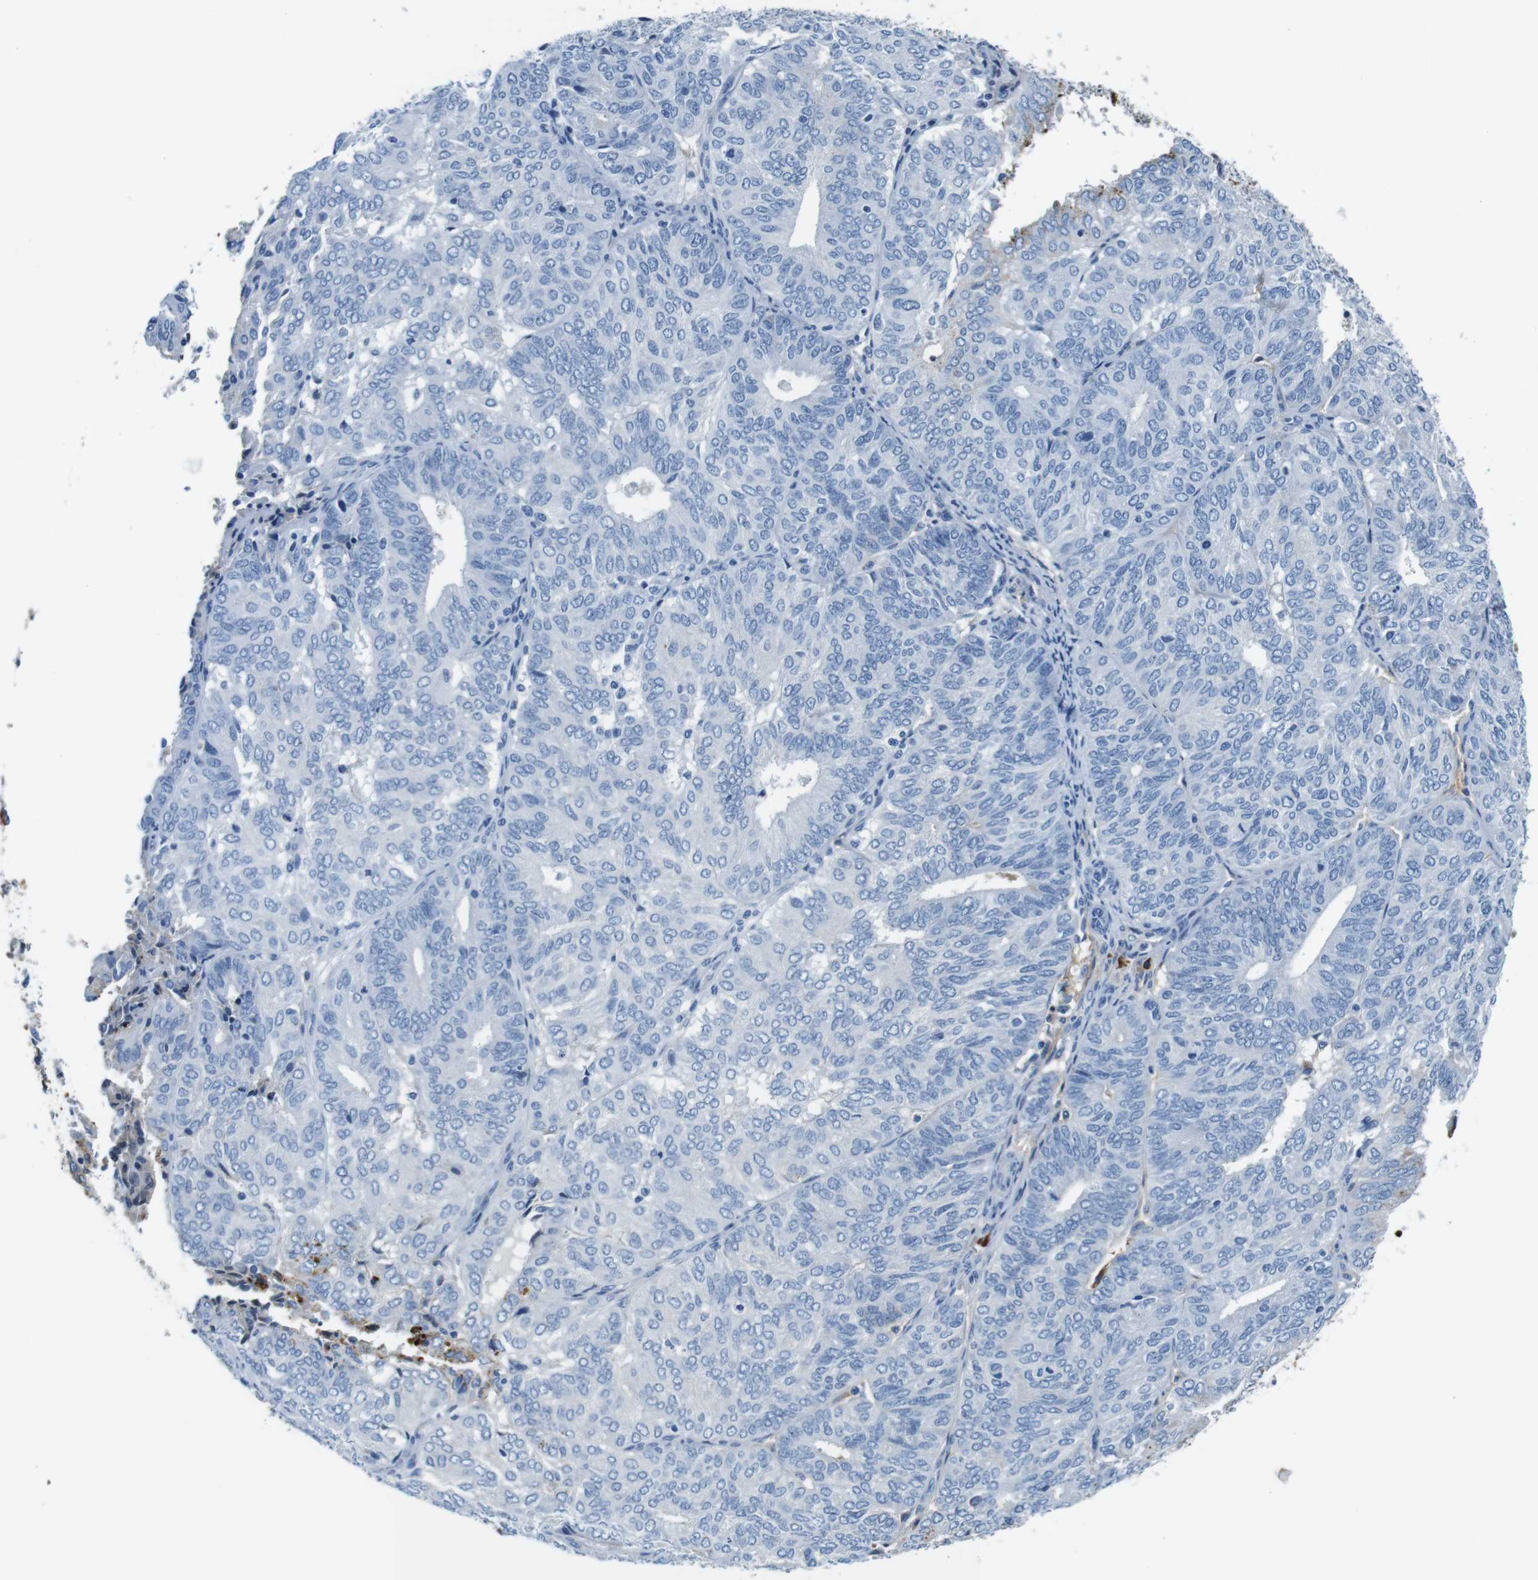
{"staining": {"intensity": "negative", "quantity": "none", "location": "none"}, "tissue": "endometrial cancer", "cell_type": "Tumor cells", "image_type": "cancer", "snomed": [{"axis": "morphology", "description": "Adenocarcinoma, NOS"}, {"axis": "topography", "description": "Uterus"}], "caption": "This photomicrograph is of endometrial cancer stained with IHC to label a protein in brown with the nuclei are counter-stained blue. There is no positivity in tumor cells. (Brightfield microscopy of DAB immunohistochemistry (IHC) at high magnification).", "gene": "IGKC", "patient": {"sex": "female", "age": 60}}